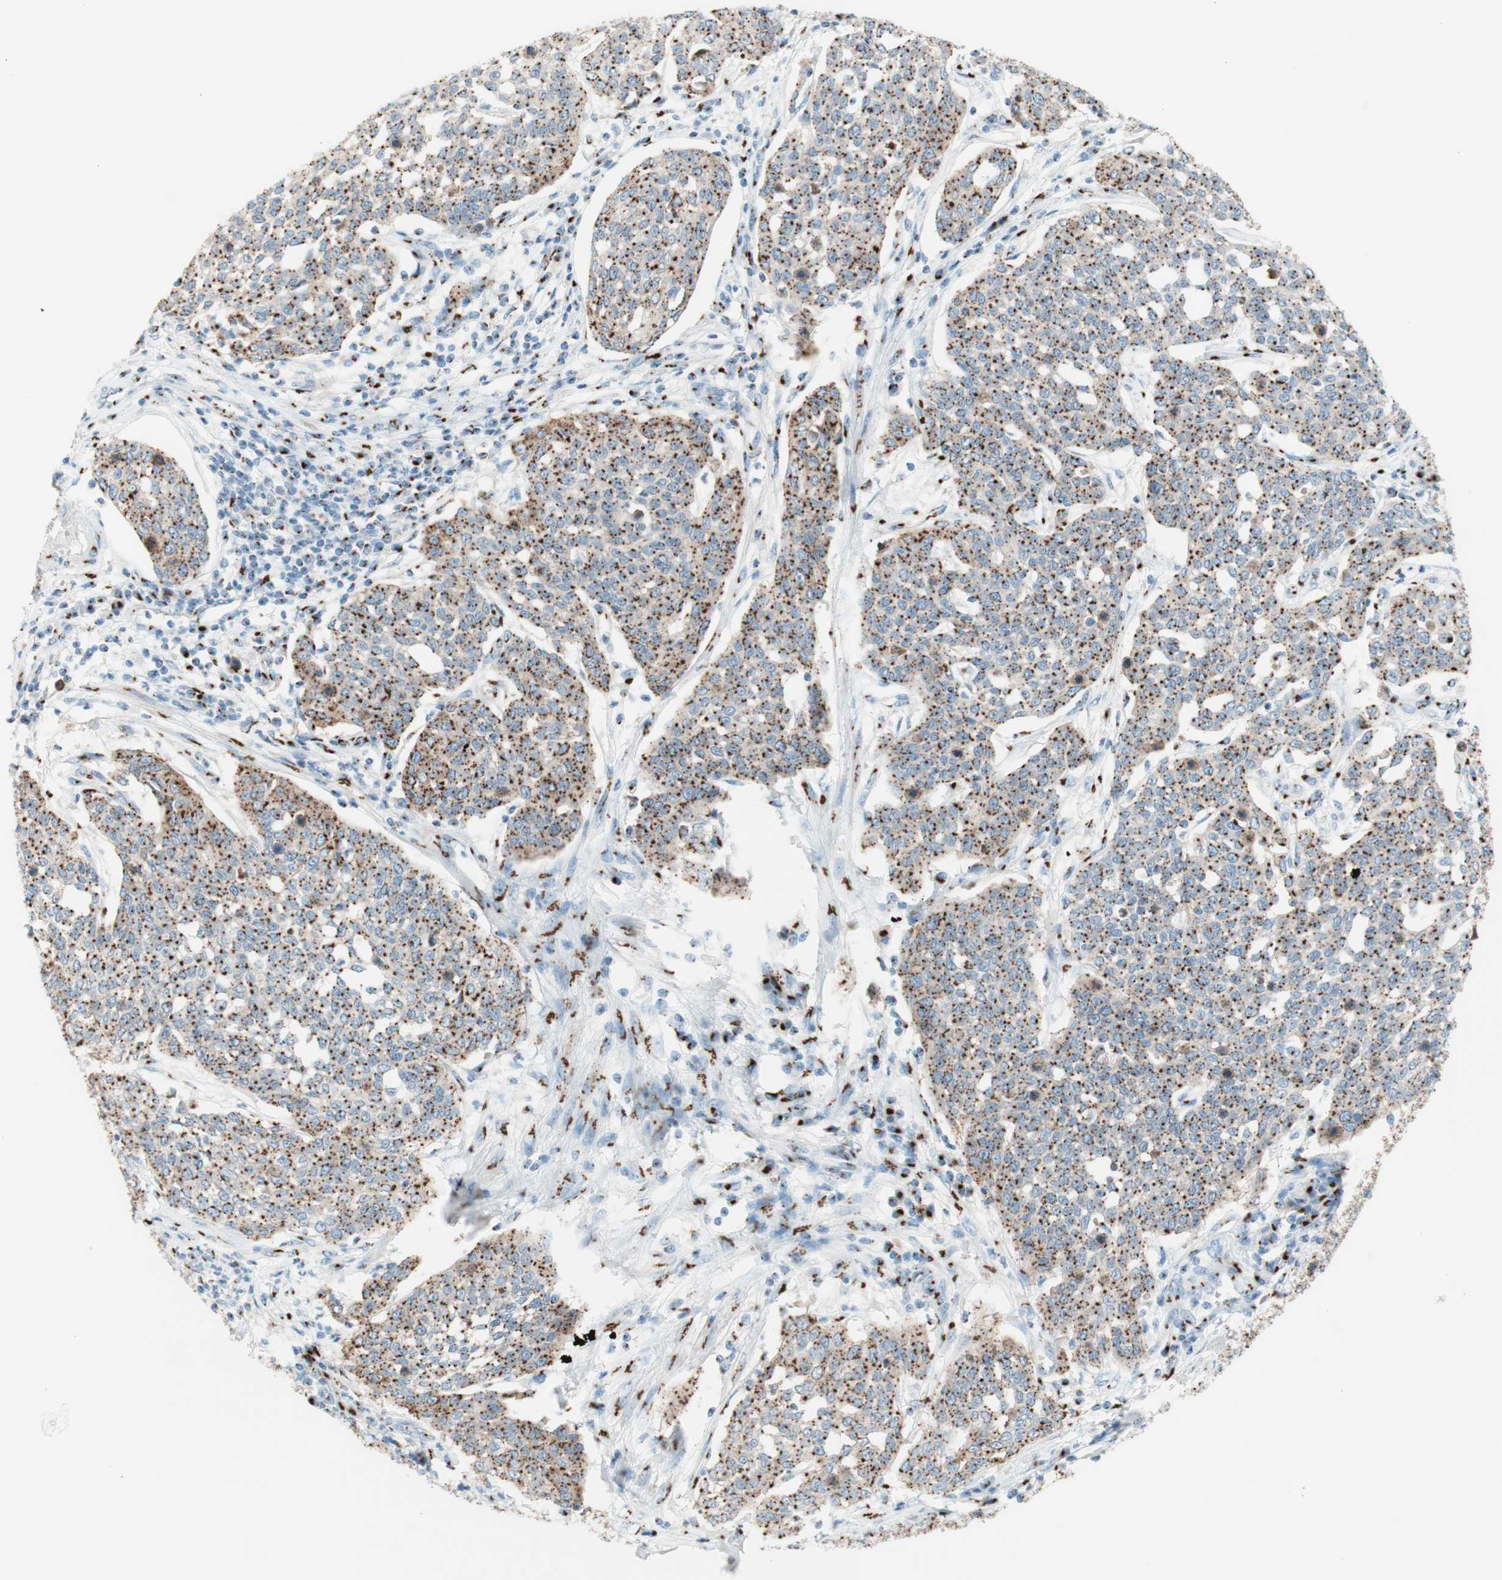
{"staining": {"intensity": "strong", "quantity": ">75%", "location": "cytoplasmic/membranous"}, "tissue": "cervical cancer", "cell_type": "Tumor cells", "image_type": "cancer", "snomed": [{"axis": "morphology", "description": "Squamous cell carcinoma, NOS"}, {"axis": "topography", "description": "Cervix"}], "caption": "The photomicrograph shows staining of cervical cancer, revealing strong cytoplasmic/membranous protein expression (brown color) within tumor cells.", "gene": "GOLGB1", "patient": {"sex": "female", "age": 34}}